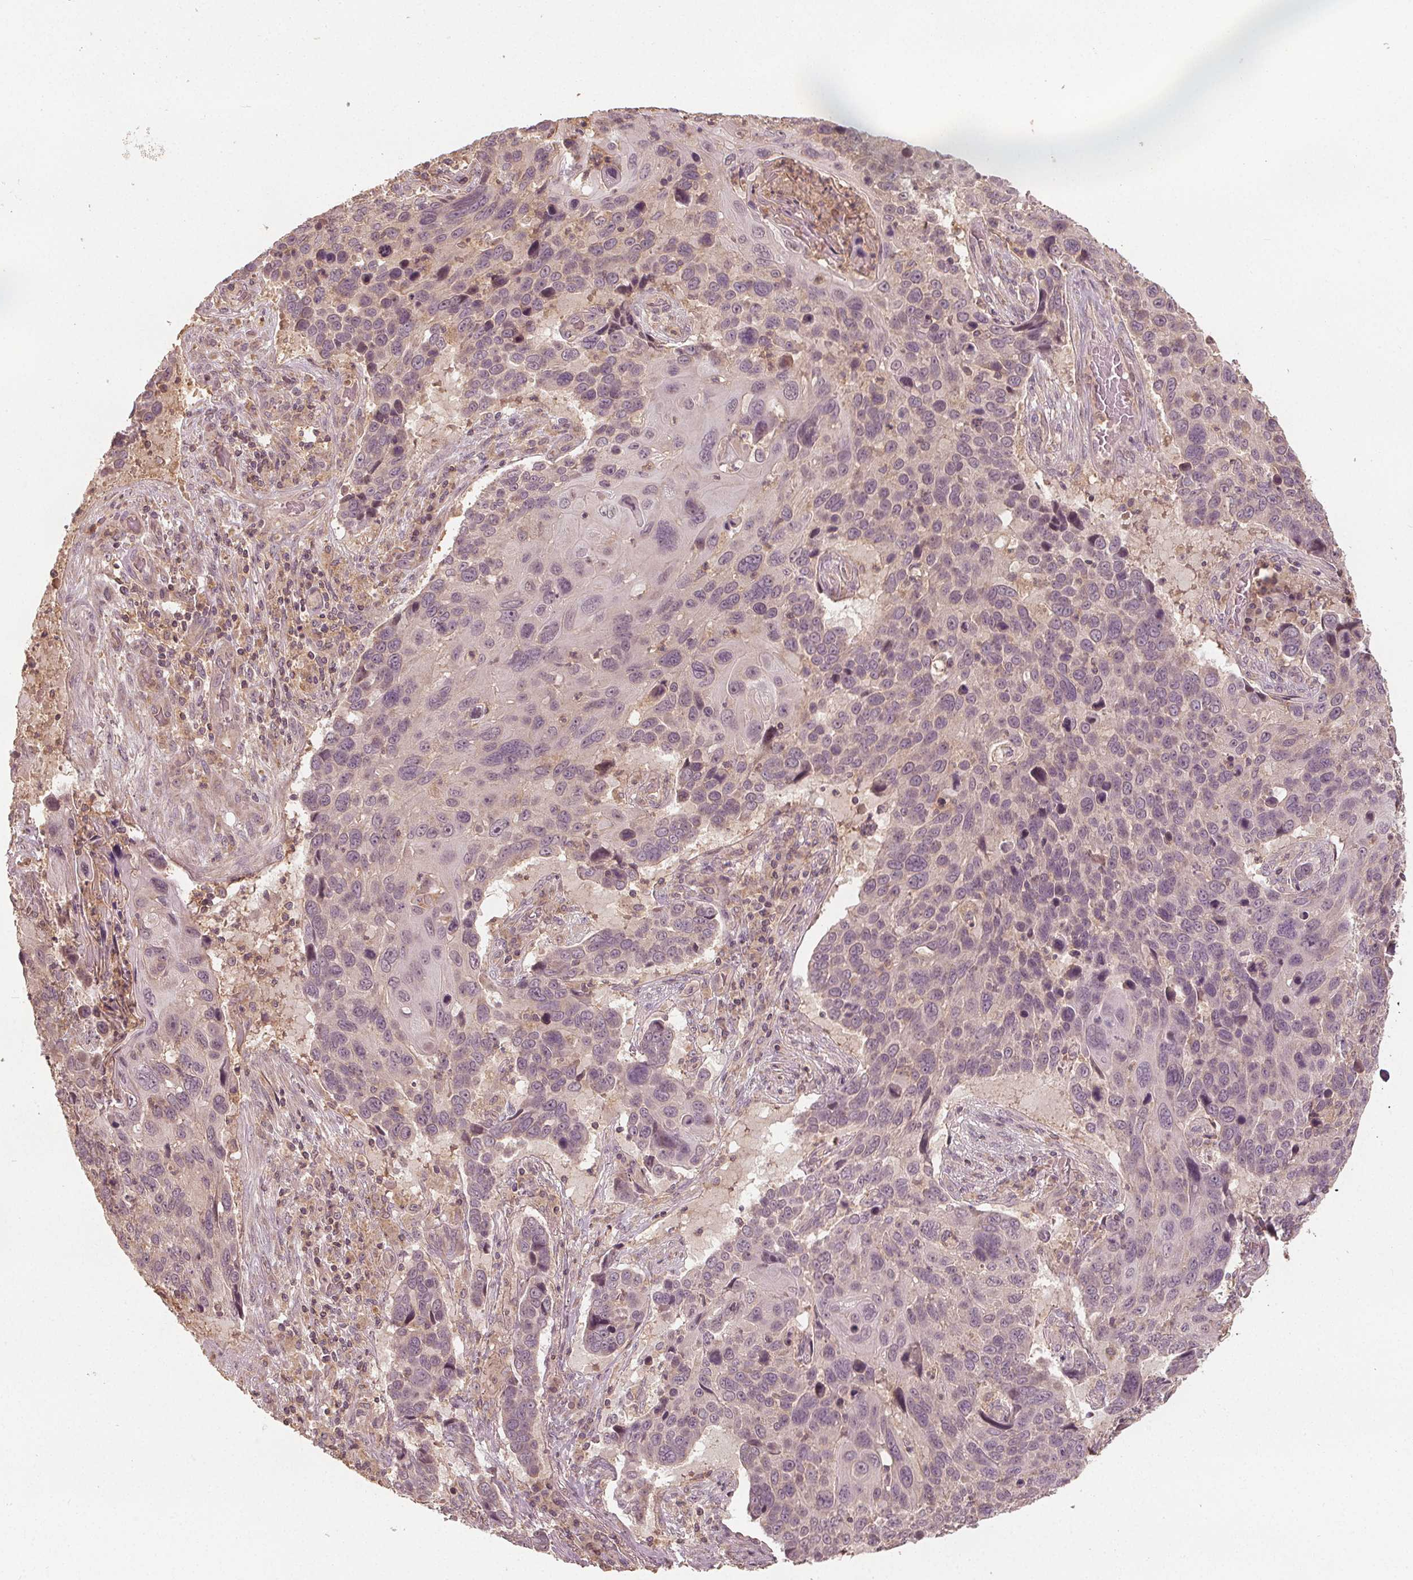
{"staining": {"intensity": "negative", "quantity": "none", "location": "none"}, "tissue": "lung cancer", "cell_type": "Tumor cells", "image_type": "cancer", "snomed": [{"axis": "morphology", "description": "Squamous cell carcinoma, NOS"}, {"axis": "topography", "description": "Lung"}], "caption": "High power microscopy image of an immunohistochemistry (IHC) image of lung cancer, revealing no significant positivity in tumor cells.", "gene": "GNB2", "patient": {"sex": "male", "age": 68}}